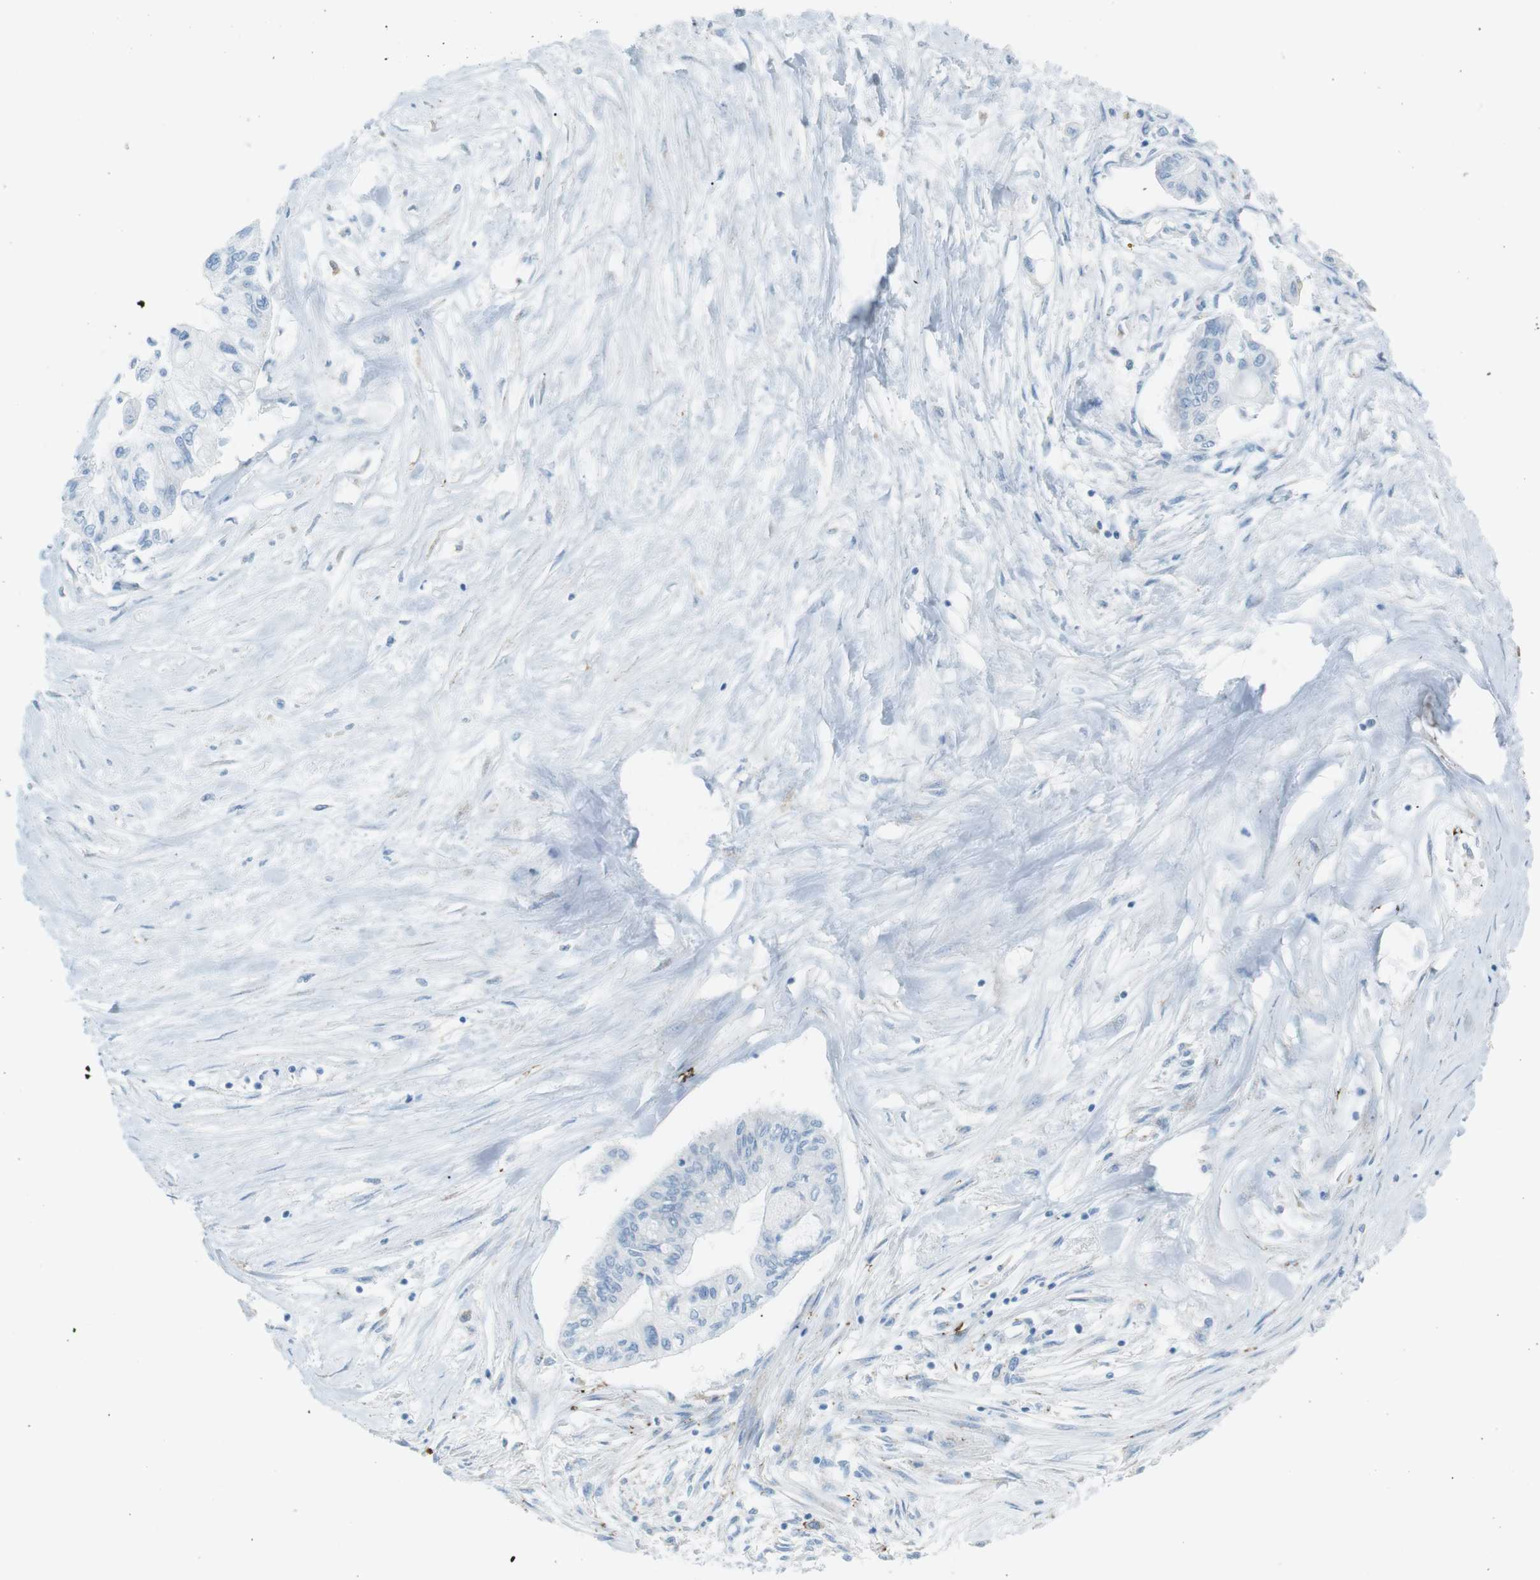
{"staining": {"intensity": "negative", "quantity": "none", "location": "none"}, "tissue": "pancreatic cancer", "cell_type": "Tumor cells", "image_type": "cancer", "snomed": [{"axis": "morphology", "description": "Adenocarcinoma, NOS"}, {"axis": "topography", "description": "Pancreas"}], "caption": "Immunohistochemical staining of human adenocarcinoma (pancreatic) shows no significant staining in tumor cells. (DAB immunohistochemistry (IHC) visualized using brightfield microscopy, high magnification).", "gene": "VAMP1", "patient": {"sex": "female", "age": 77}}